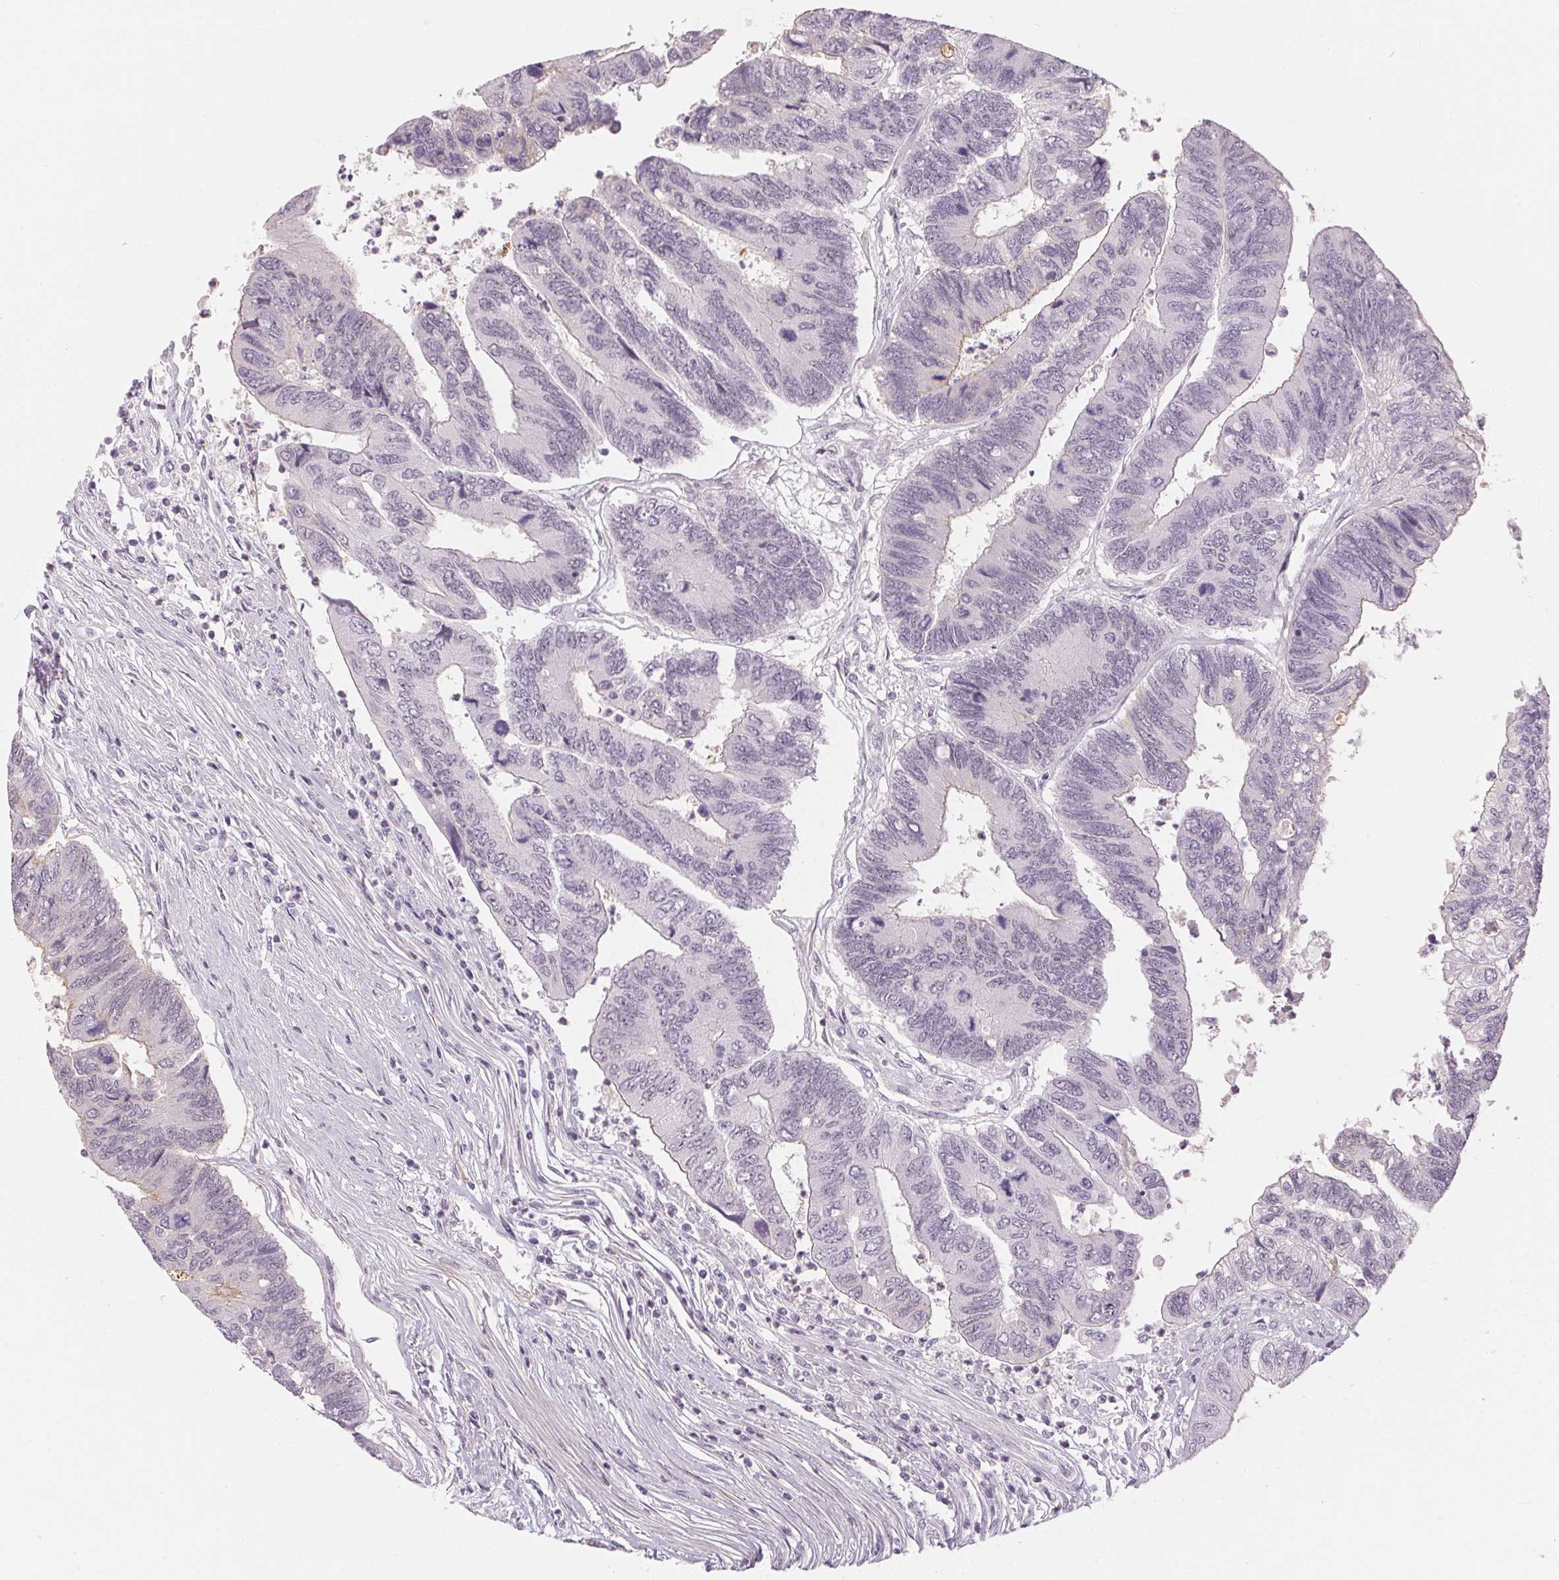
{"staining": {"intensity": "negative", "quantity": "none", "location": "none"}, "tissue": "colorectal cancer", "cell_type": "Tumor cells", "image_type": "cancer", "snomed": [{"axis": "morphology", "description": "Adenocarcinoma, NOS"}, {"axis": "topography", "description": "Colon"}], "caption": "High magnification brightfield microscopy of colorectal adenocarcinoma stained with DAB (3,3'-diaminobenzidine) (brown) and counterstained with hematoxylin (blue): tumor cells show no significant expression.", "gene": "GDAP1L1", "patient": {"sex": "female", "age": 67}}